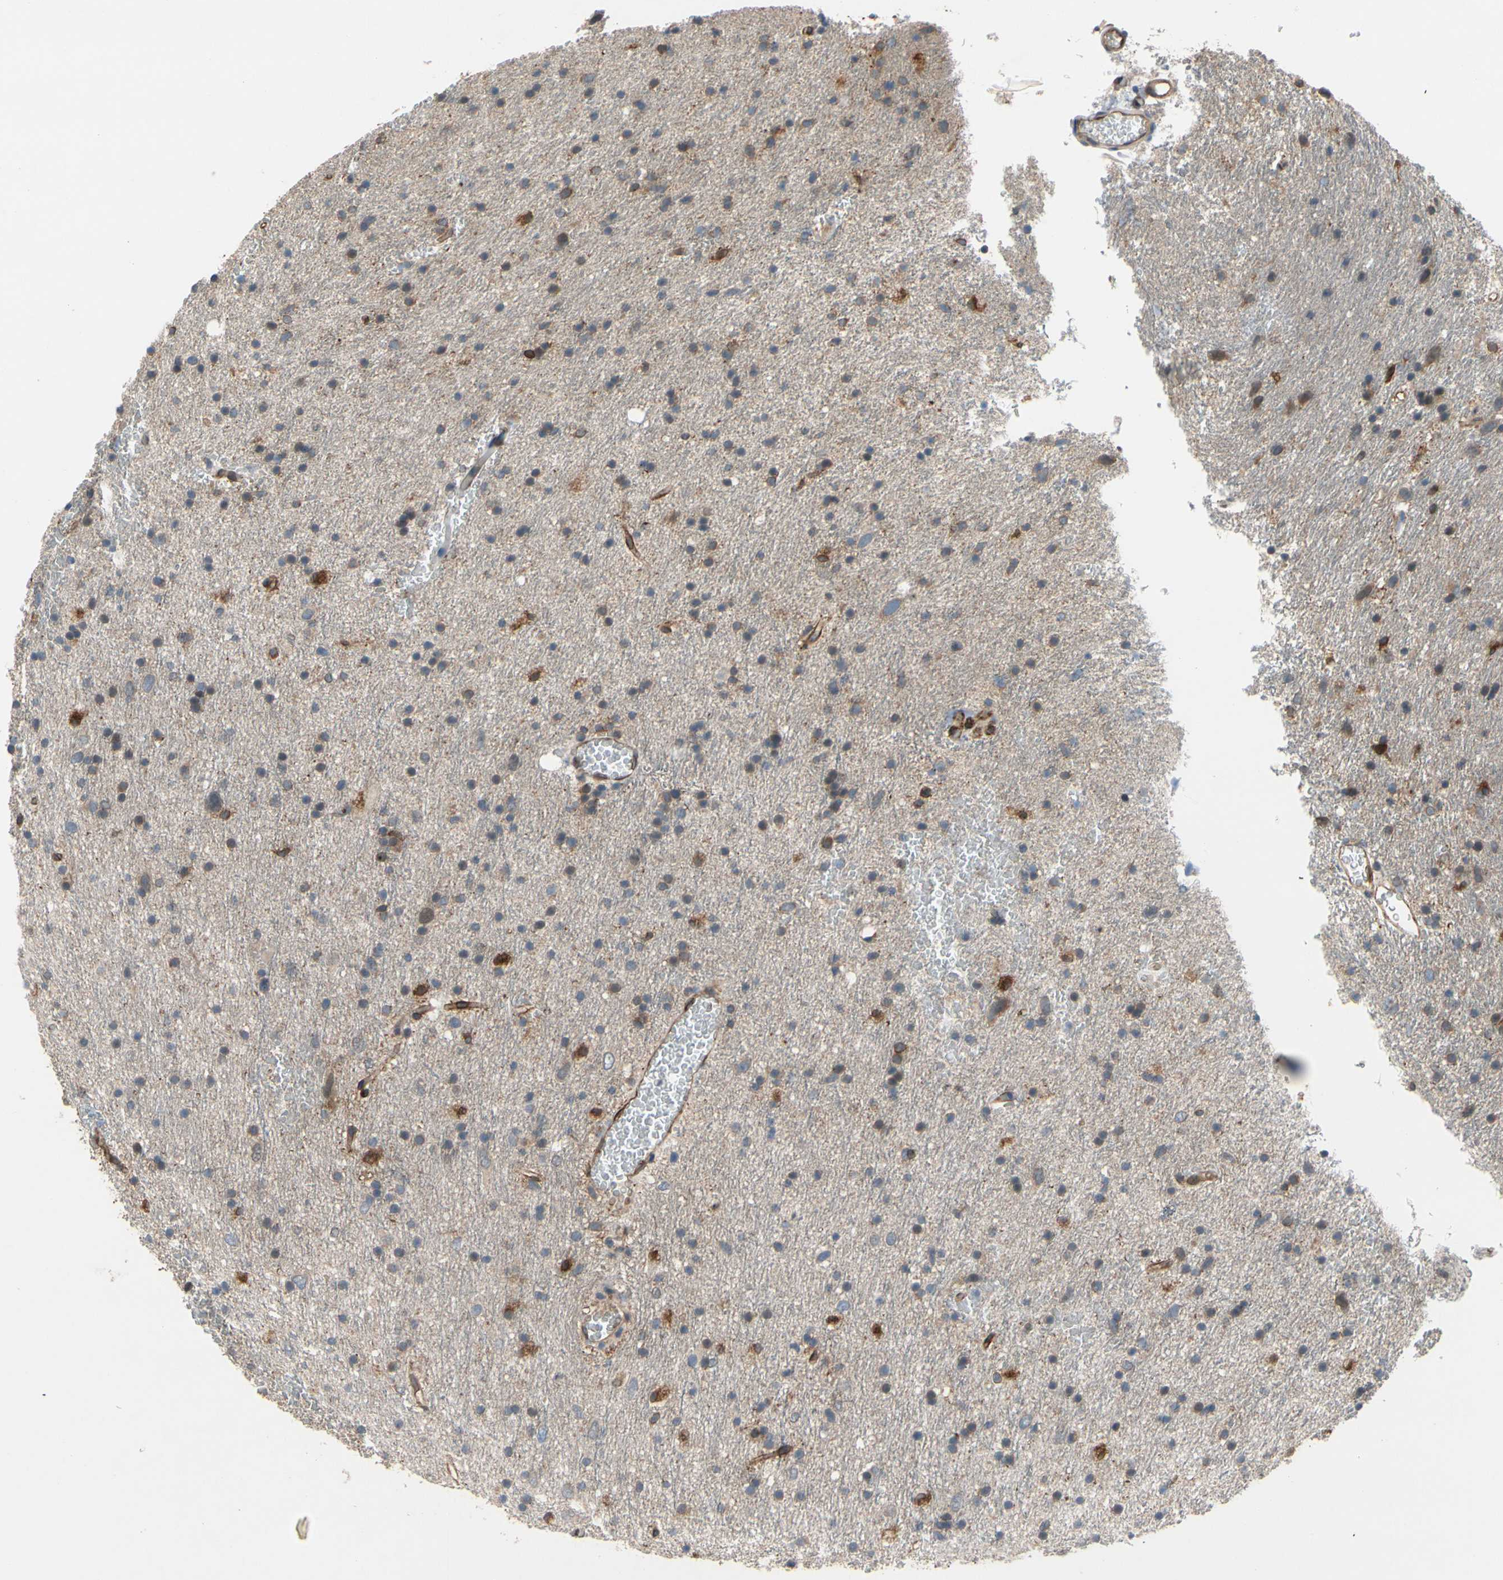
{"staining": {"intensity": "strong", "quantity": "<25%", "location": "cytoplasmic/membranous"}, "tissue": "glioma", "cell_type": "Tumor cells", "image_type": "cancer", "snomed": [{"axis": "morphology", "description": "Glioma, malignant, Low grade"}, {"axis": "topography", "description": "Brain"}], "caption": "This is a photomicrograph of IHC staining of low-grade glioma (malignant), which shows strong staining in the cytoplasmic/membranous of tumor cells.", "gene": "PRXL2A", "patient": {"sex": "male", "age": 77}}